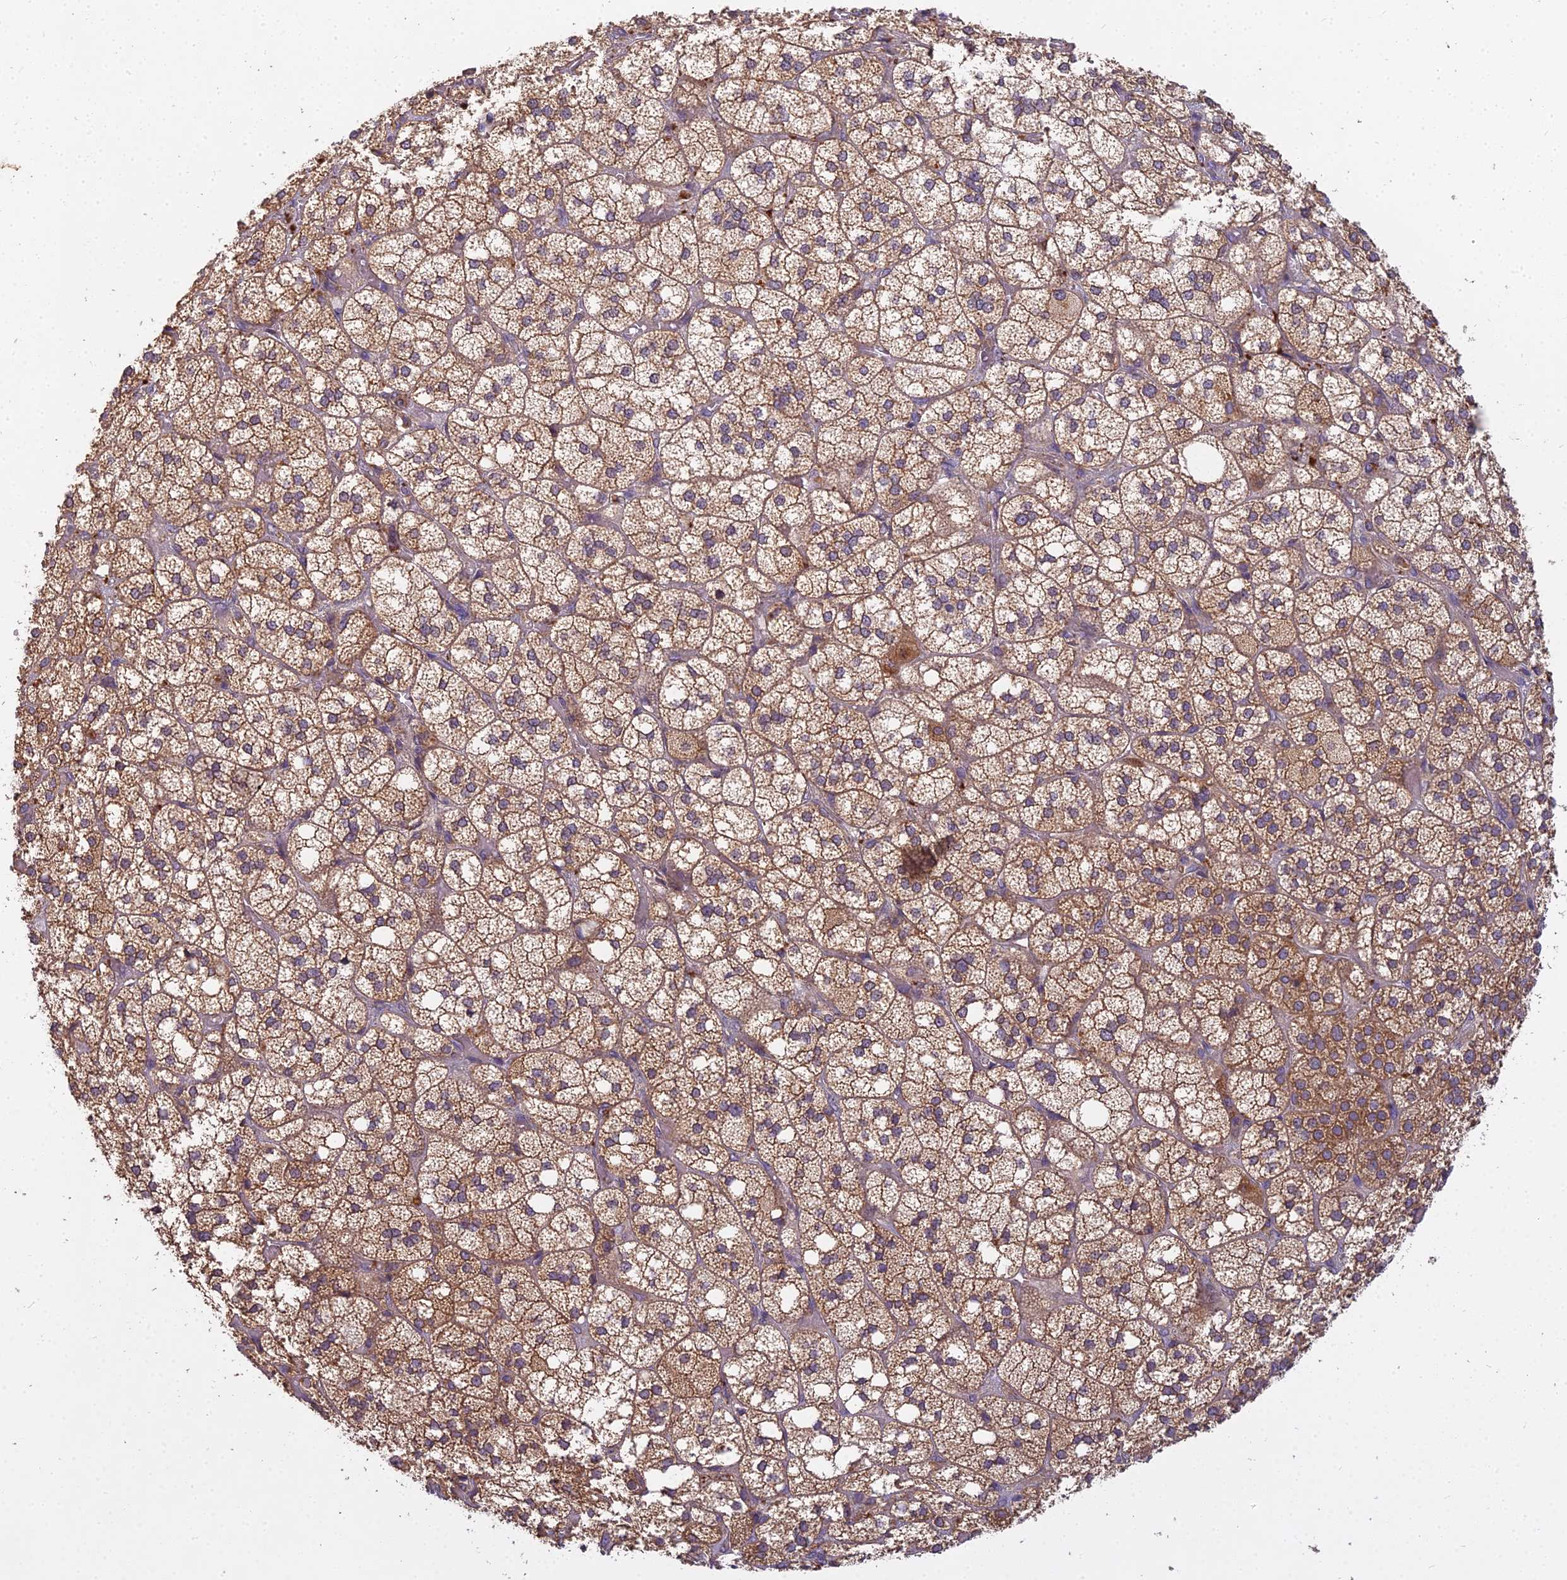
{"staining": {"intensity": "moderate", "quantity": ">75%", "location": "cytoplasmic/membranous"}, "tissue": "adrenal gland", "cell_type": "Glandular cells", "image_type": "normal", "snomed": [{"axis": "morphology", "description": "Normal tissue, NOS"}, {"axis": "topography", "description": "Adrenal gland"}], "caption": "Immunohistochemical staining of unremarkable human adrenal gland reveals >75% levels of moderate cytoplasmic/membranous protein staining in approximately >75% of glandular cells.", "gene": "CCDC167", "patient": {"sex": "male", "age": 61}}